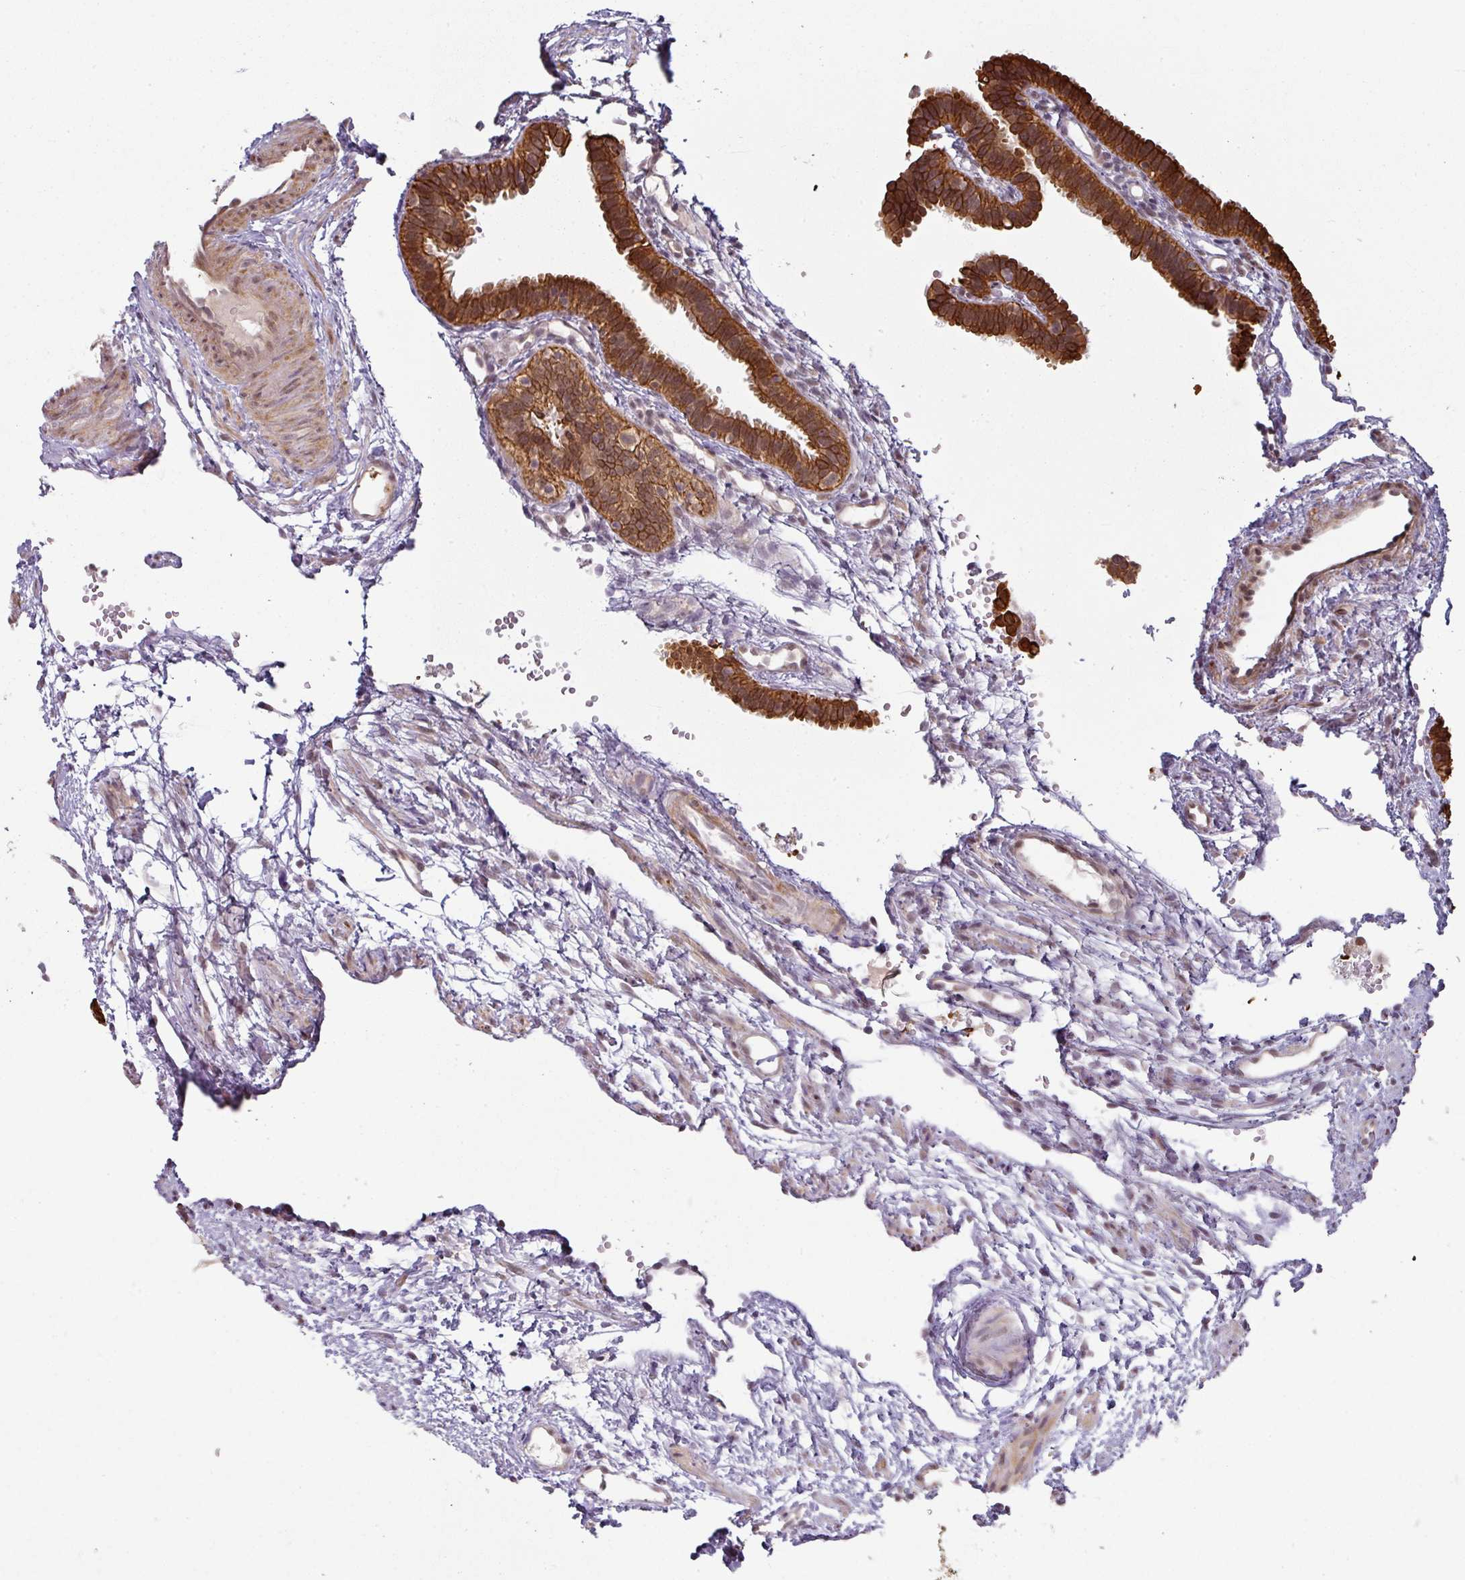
{"staining": {"intensity": "strong", "quantity": "25%-75%", "location": "cytoplasmic/membranous"}, "tissue": "fallopian tube", "cell_type": "Glandular cells", "image_type": "normal", "snomed": [{"axis": "morphology", "description": "Normal tissue, NOS"}, {"axis": "topography", "description": "Fallopian tube"}], "caption": "Immunohistochemistry (DAB) staining of normal fallopian tube shows strong cytoplasmic/membranous protein expression in approximately 25%-75% of glandular cells.", "gene": "GTF2H3", "patient": {"sex": "female", "age": 37}}